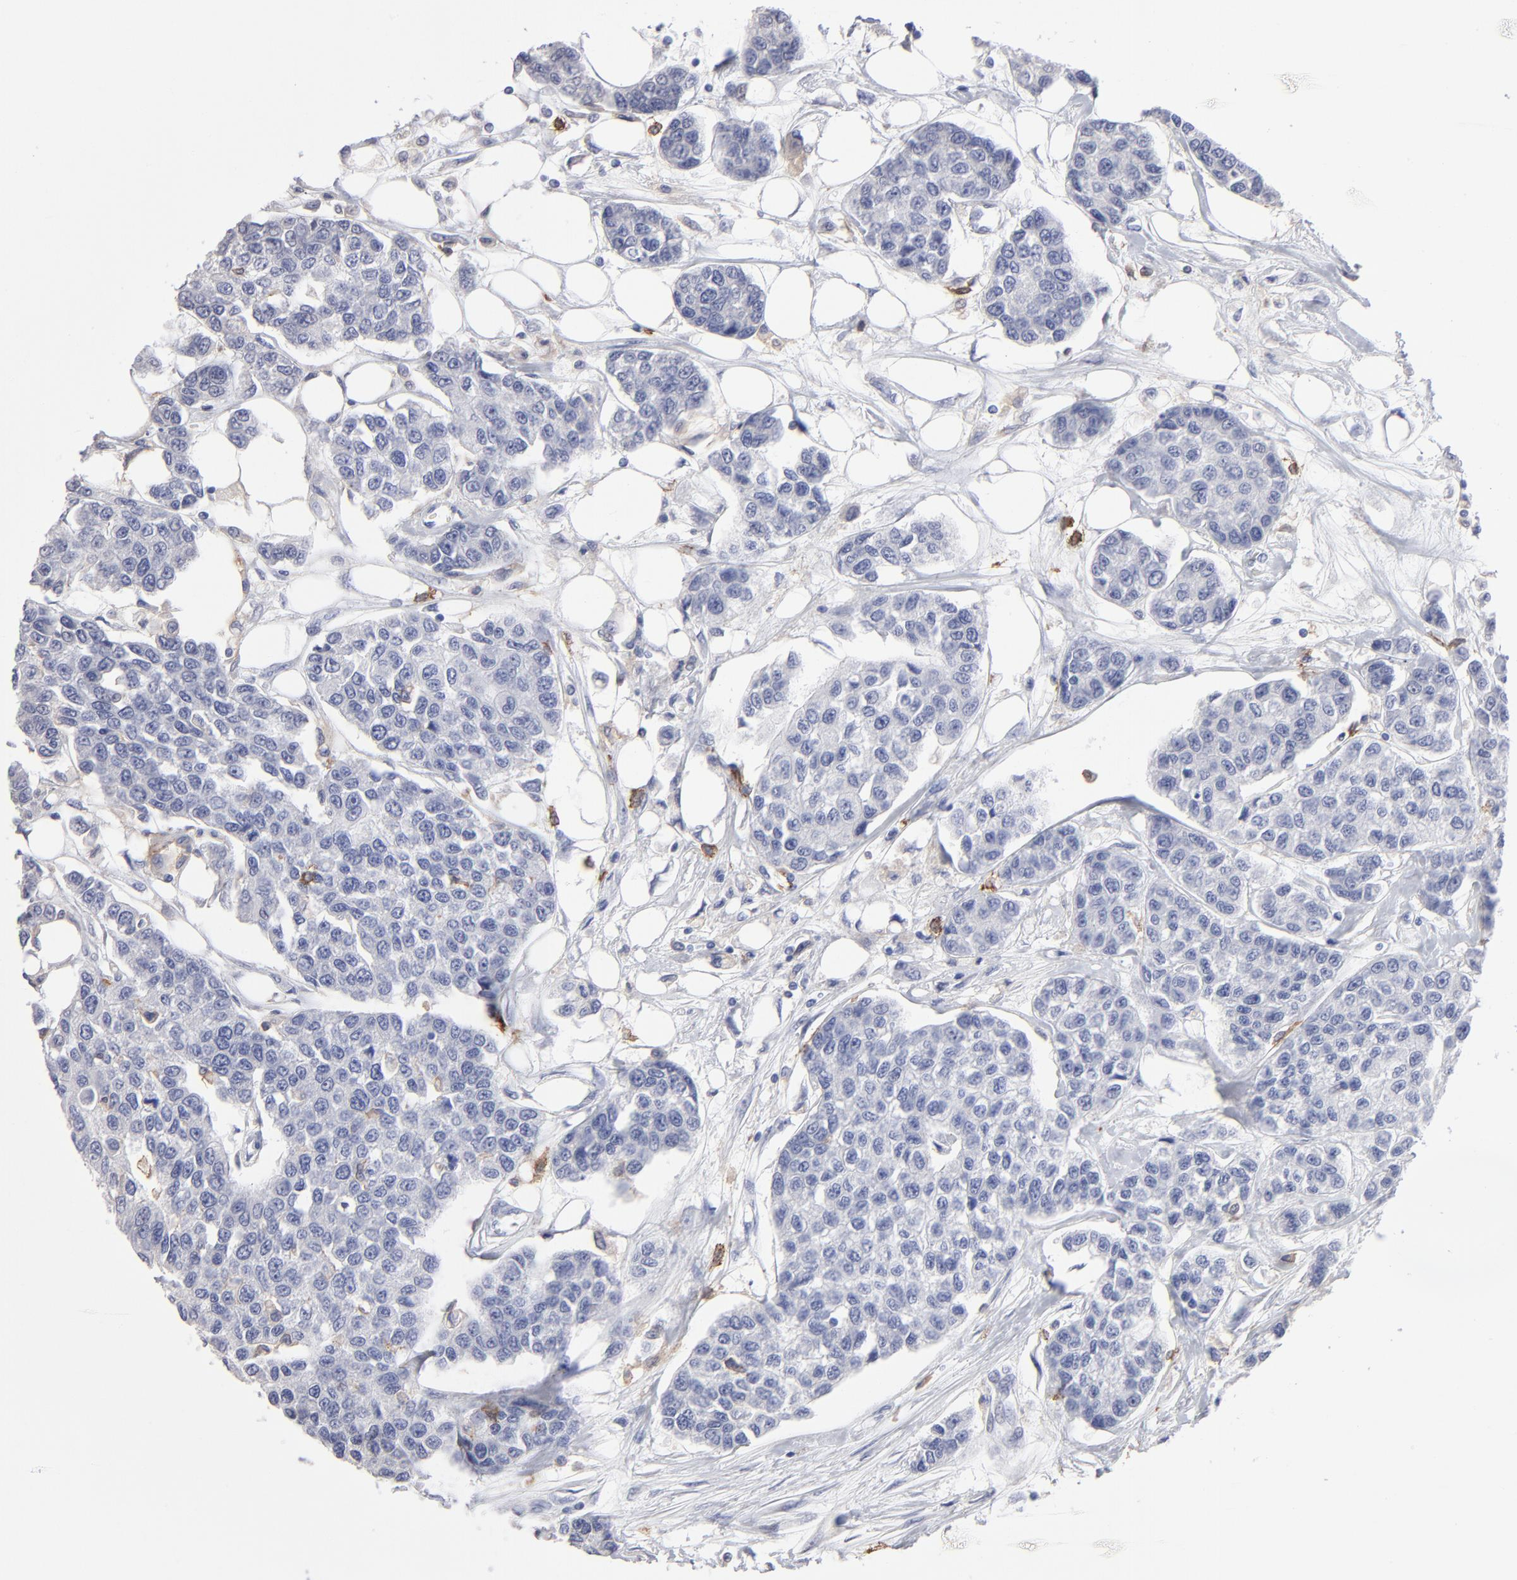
{"staining": {"intensity": "negative", "quantity": "none", "location": "none"}, "tissue": "breast cancer", "cell_type": "Tumor cells", "image_type": "cancer", "snomed": [{"axis": "morphology", "description": "Duct carcinoma"}, {"axis": "topography", "description": "Breast"}], "caption": "The image demonstrates no significant positivity in tumor cells of breast cancer (infiltrating ductal carcinoma).", "gene": "LAT2", "patient": {"sex": "female", "age": 51}}